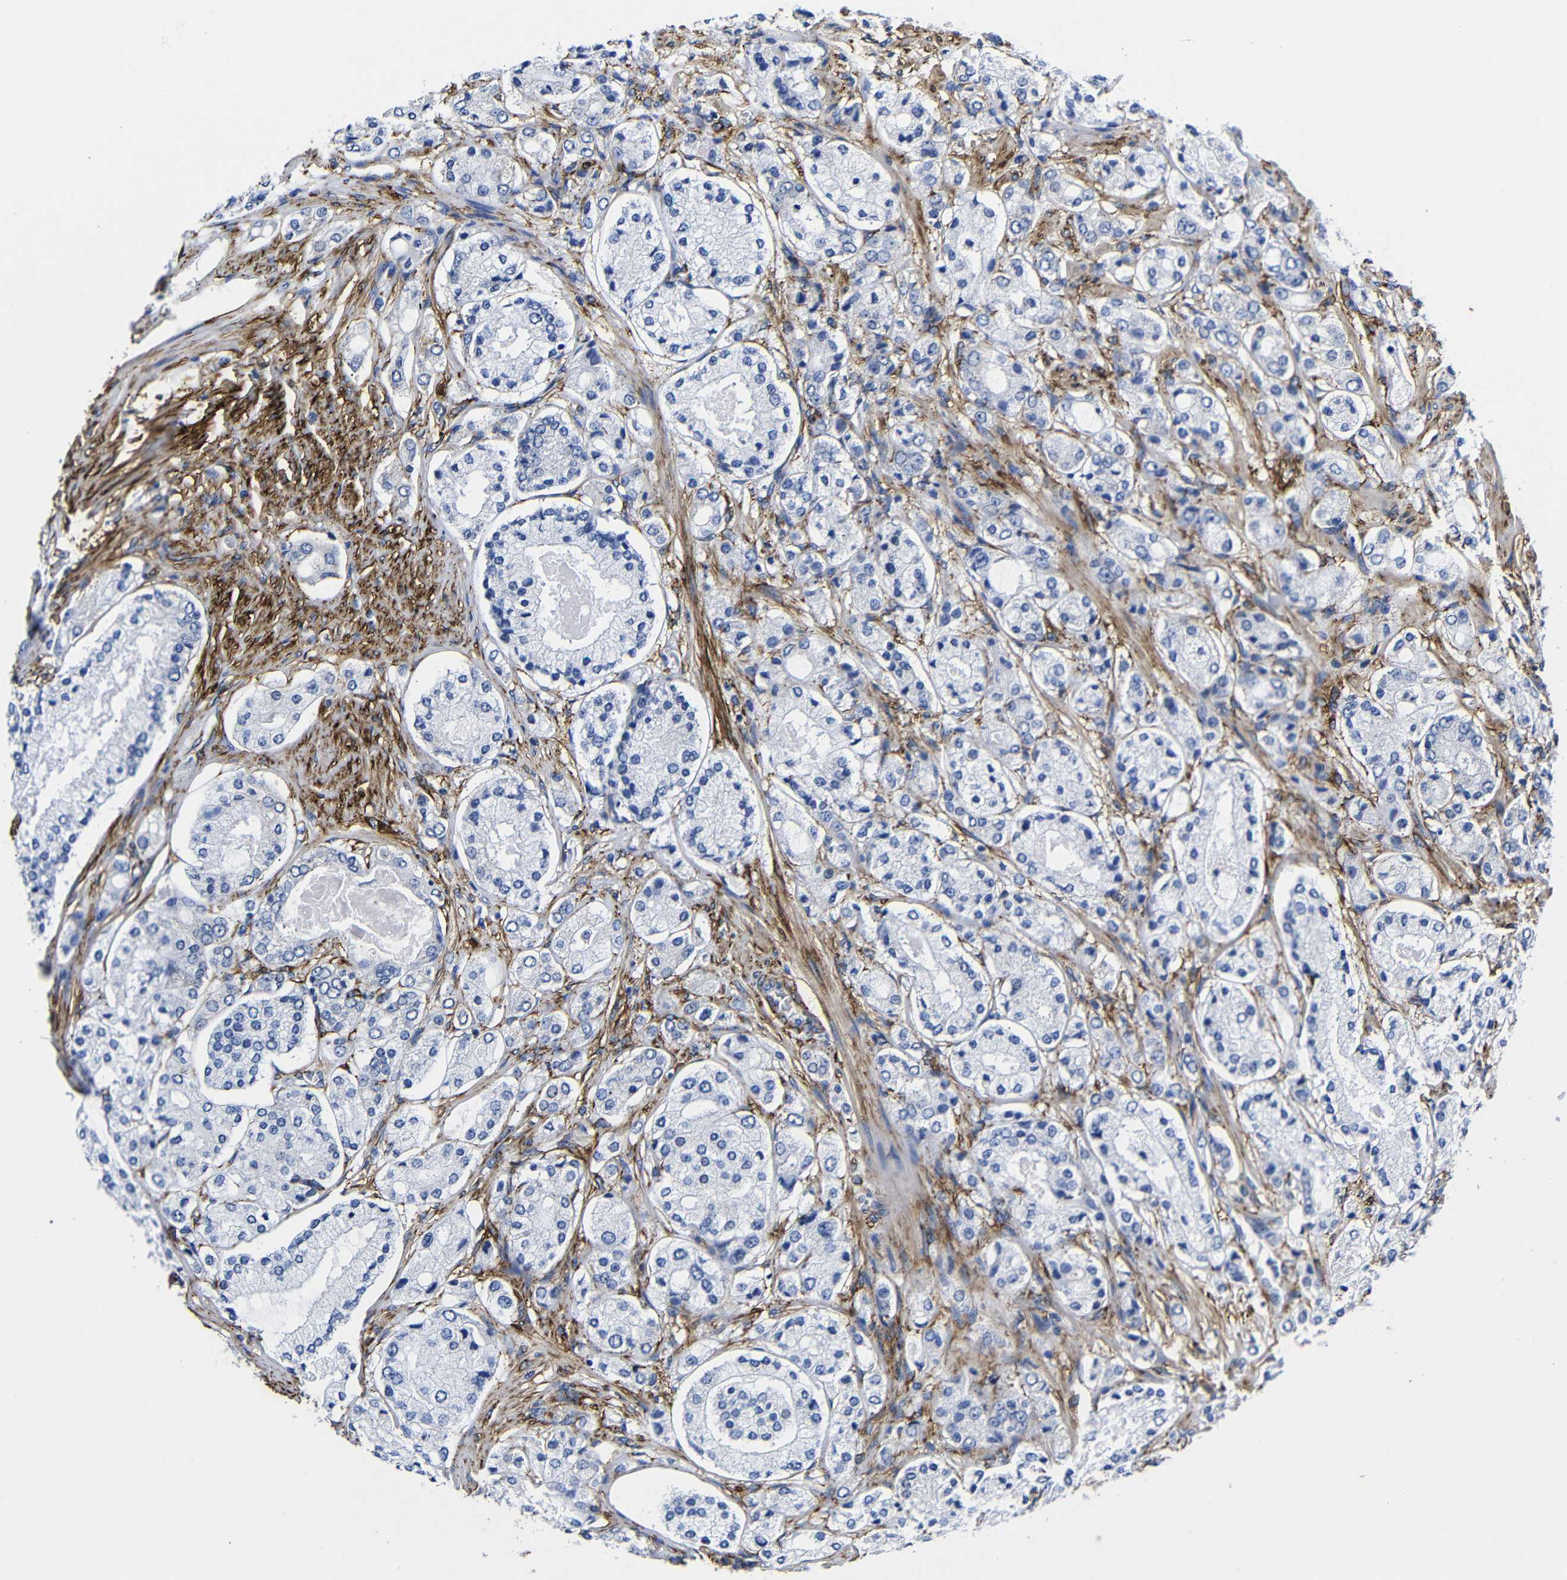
{"staining": {"intensity": "negative", "quantity": "none", "location": "none"}, "tissue": "prostate cancer", "cell_type": "Tumor cells", "image_type": "cancer", "snomed": [{"axis": "morphology", "description": "Adenocarcinoma, High grade"}, {"axis": "topography", "description": "Prostate"}], "caption": "Histopathology image shows no significant protein positivity in tumor cells of prostate cancer (adenocarcinoma (high-grade)).", "gene": "LRIG1", "patient": {"sex": "male", "age": 65}}